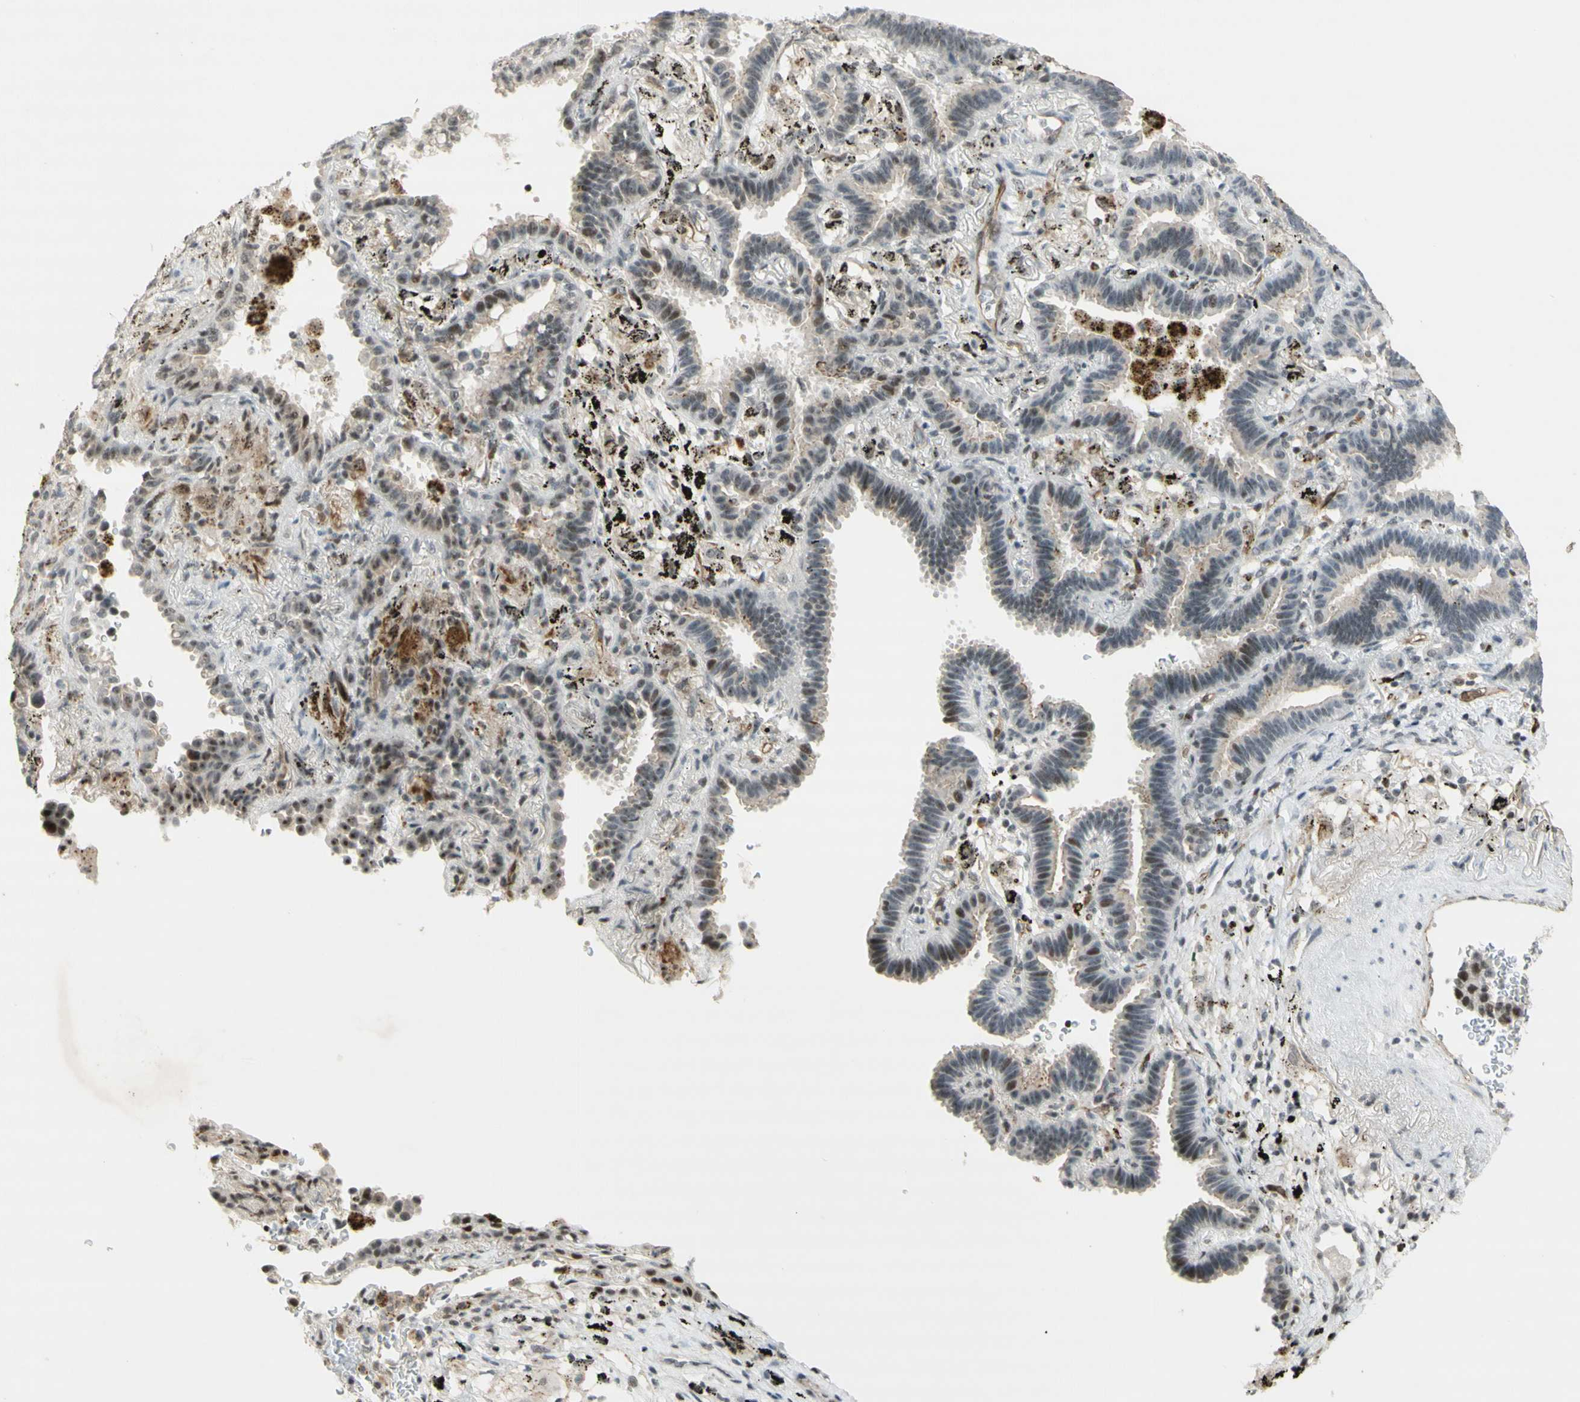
{"staining": {"intensity": "moderate", "quantity": "25%-75%", "location": "nuclear"}, "tissue": "lung cancer", "cell_type": "Tumor cells", "image_type": "cancer", "snomed": [{"axis": "morphology", "description": "Normal tissue, NOS"}, {"axis": "morphology", "description": "Adenocarcinoma, NOS"}, {"axis": "topography", "description": "Lung"}], "caption": "IHC histopathology image of neoplastic tissue: human lung adenocarcinoma stained using immunohistochemistry shows medium levels of moderate protein expression localized specifically in the nuclear of tumor cells, appearing as a nuclear brown color.", "gene": "IRF1", "patient": {"sex": "male", "age": 59}}